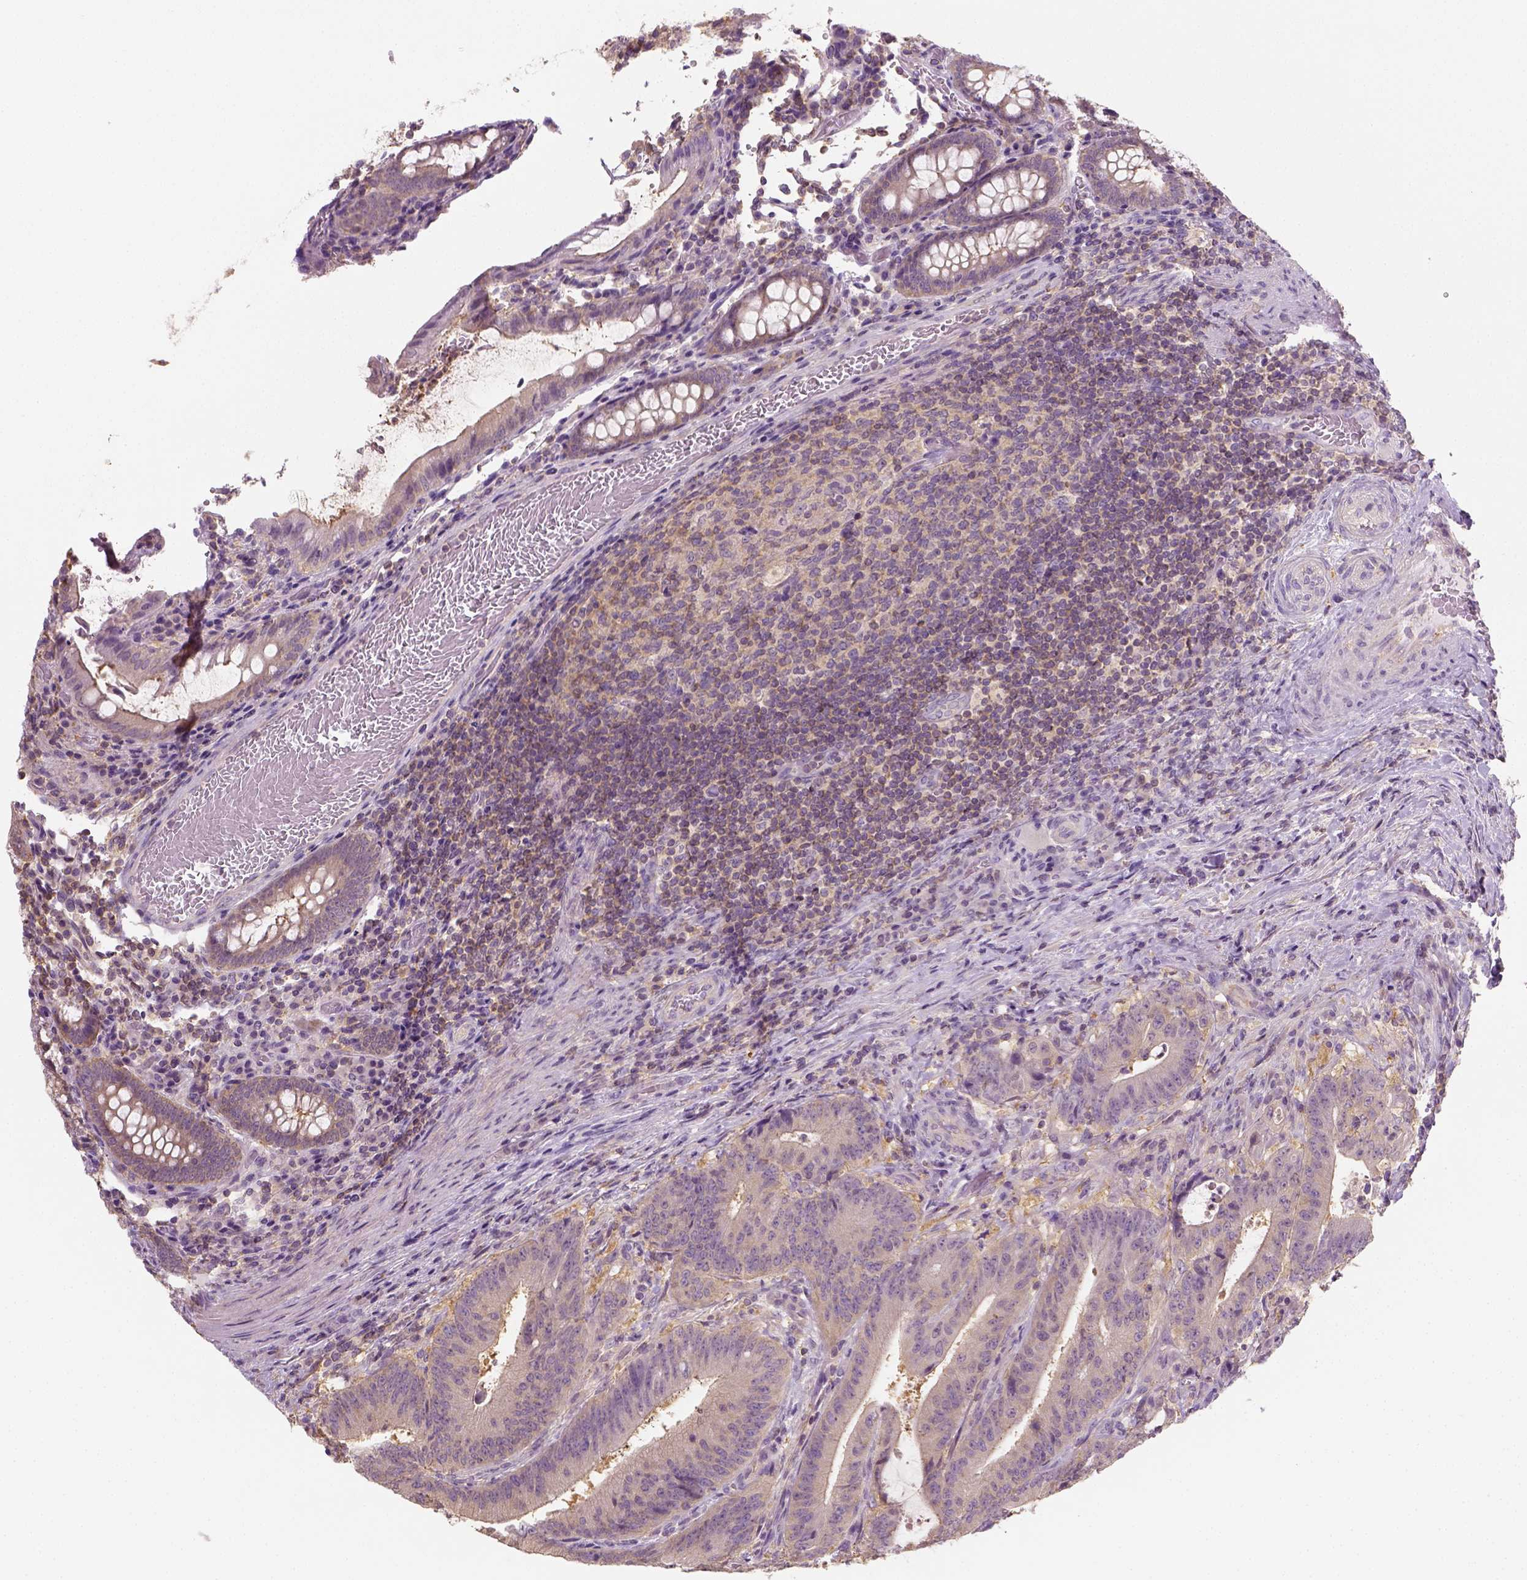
{"staining": {"intensity": "weak", "quantity": "<25%", "location": "cytoplasmic/membranous"}, "tissue": "colorectal cancer", "cell_type": "Tumor cells", "image_type": "cancer", "snomed": [{"axis": "morphology", "description": "Adenocarcinoma, NOS"}, {"axis": "topography", "description": "Colon"}], "caption": "A photomicrograph of human colorectal cancer is negative for staining in tumor cells.", "gene": "EPHB1", "patient": {"sex": "female", "age": 43}}